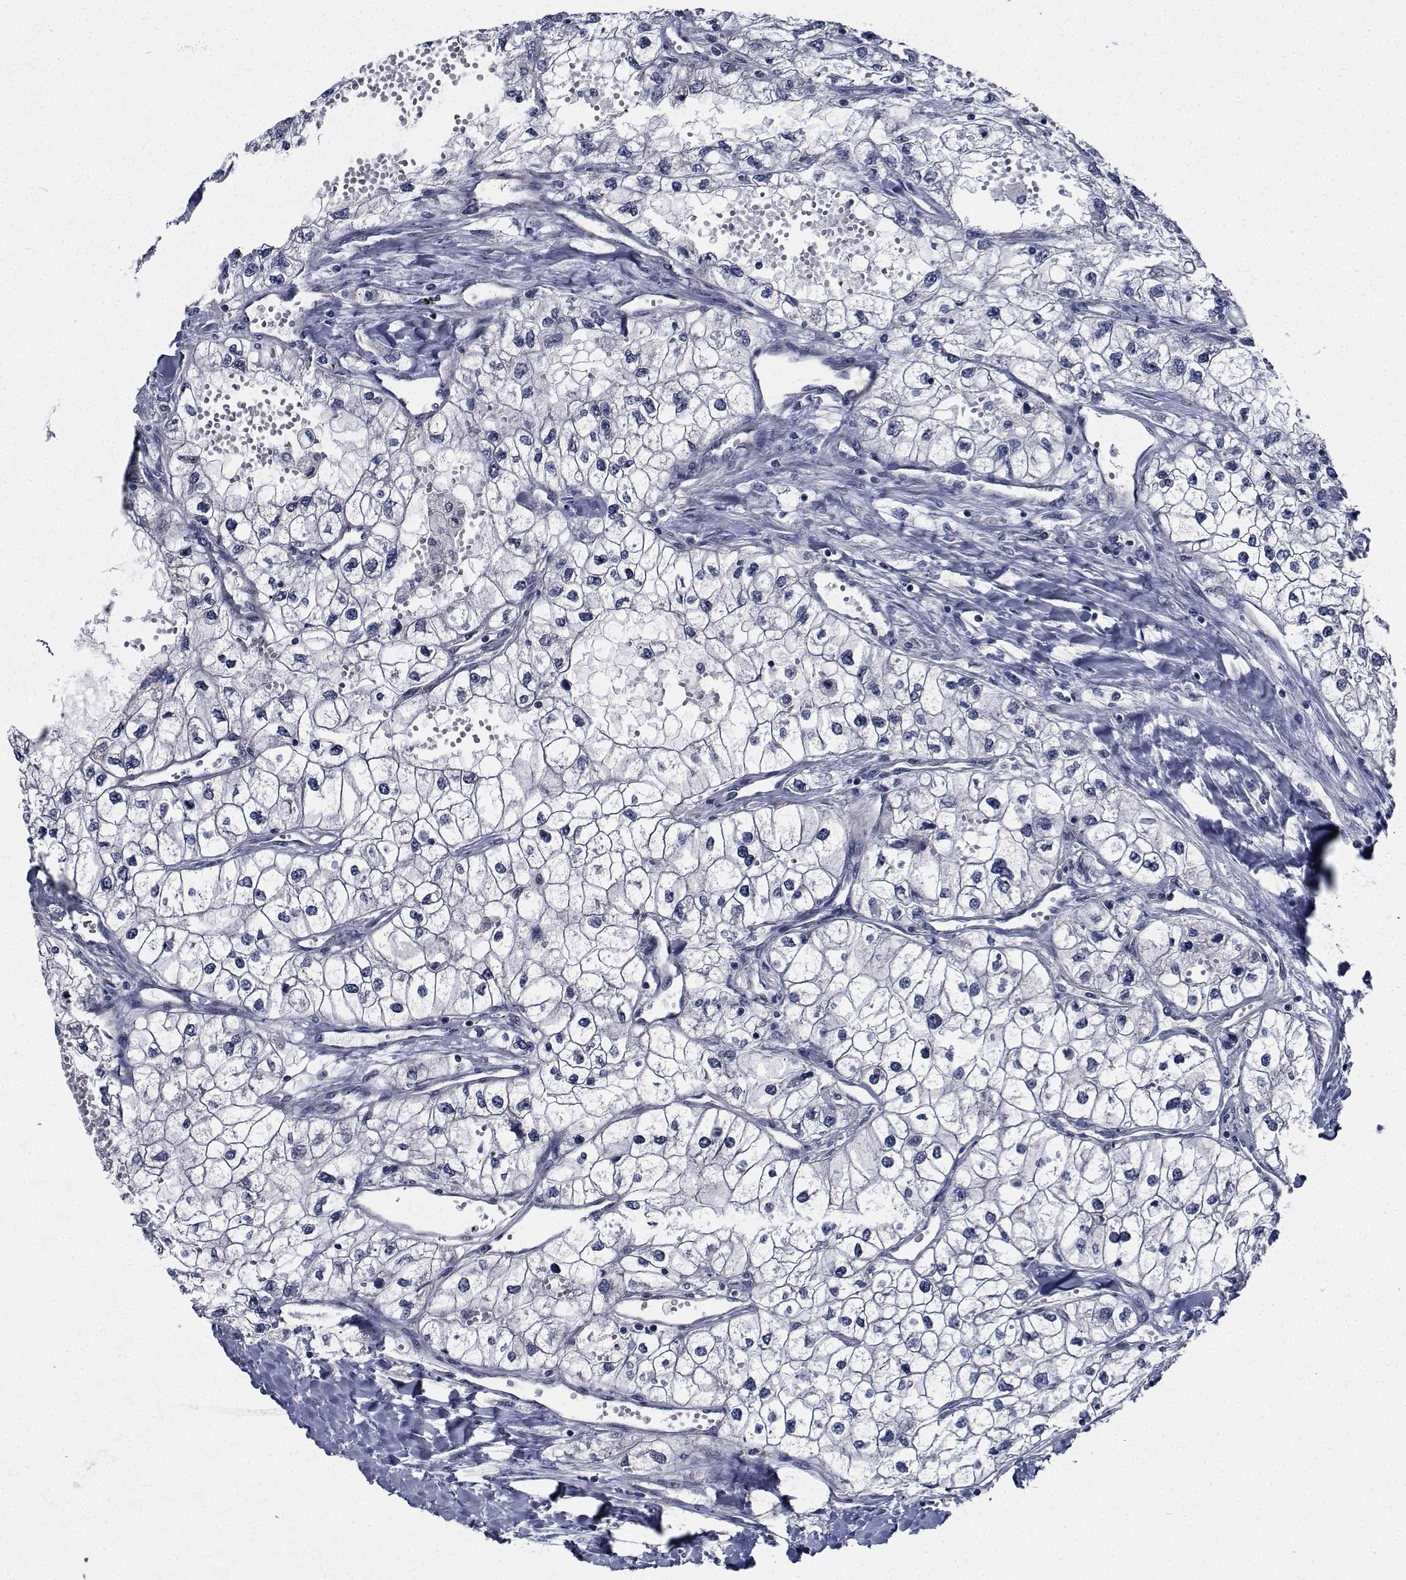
{"staining": {"intensity": "negative", "quantity": "none", "location": "none"}, "tissue": "renal cancer", "cell_type": "Tumor cells", "image_type": "cancer", "snomed": [{"axis": "morphology", "description": "Adenocarcinoma, NOS"}, {"axis": "topography", "description": "Kidney"}], "caption": "Immunohistochemistry (IHC) photomicrograph of neoplastic tissue: renal adenocarcinoma stained with DAB exhibits no significant protein staining in tumor cells.", "gene": "TTBK1", "patient": {"sex": "male", "age": 59}}